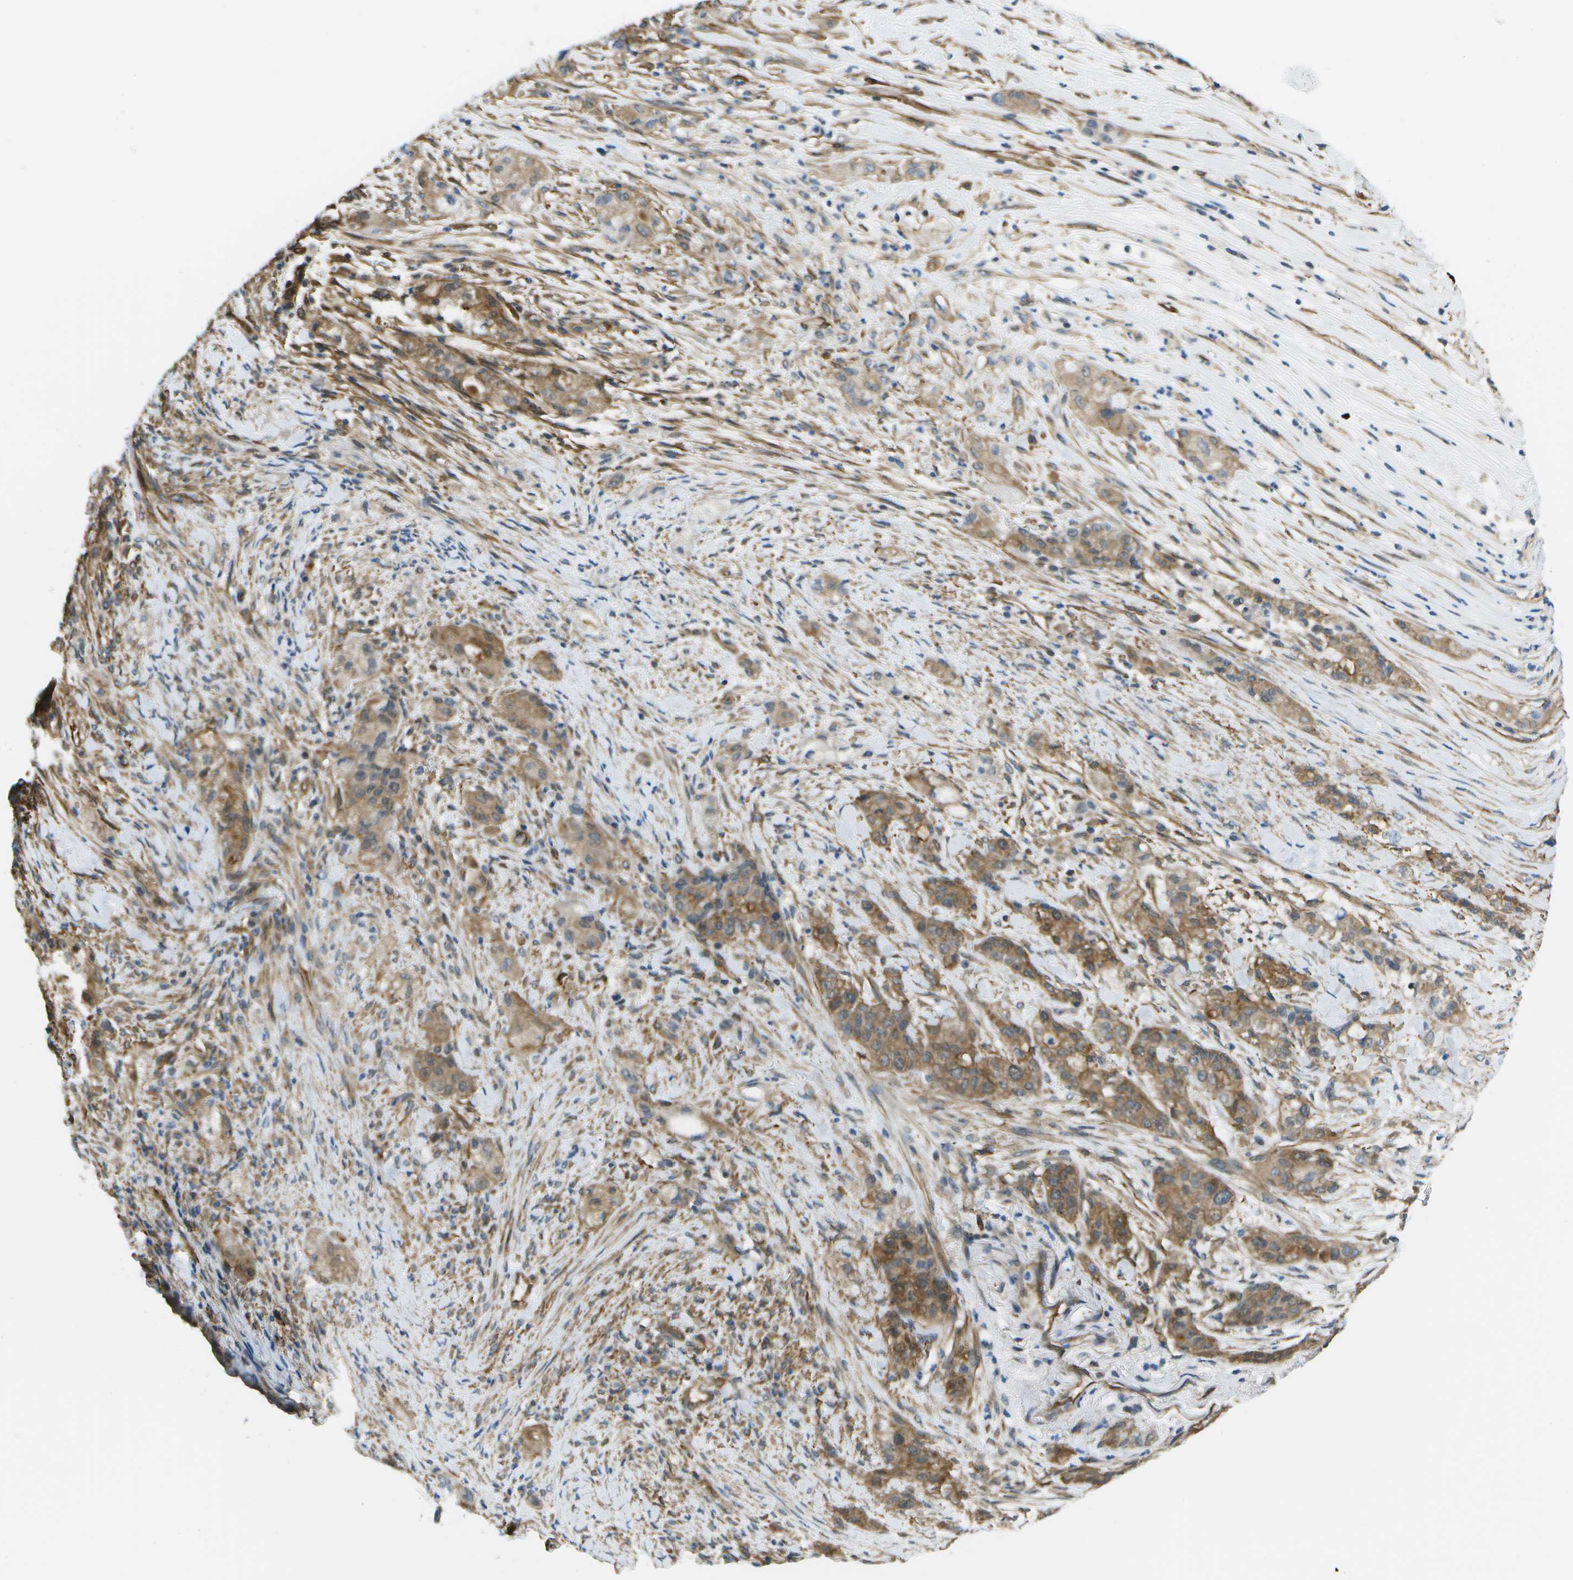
{"staining": {"intensity": "moderate", "quantity": ">75%", "location": "cytoplasmic/membranous"}, "tissue": "pancreatic cancer", "cell_type": "Tumor cells", "image_type": "cancer", "snomed": [{"axis": "morphology", "description": "Adenocarcinoma, NOS"}, {"axis": "topography", "description": "Pancreas"}], "caption": "Protein staining exhibits moderate cytoplasmic/membranous positivity in approximately >75% of tumor cells in pancreatic adenocarcinoma.", "gene": "KIAA0040", "patient": {"sex": "female", "age": 78}}